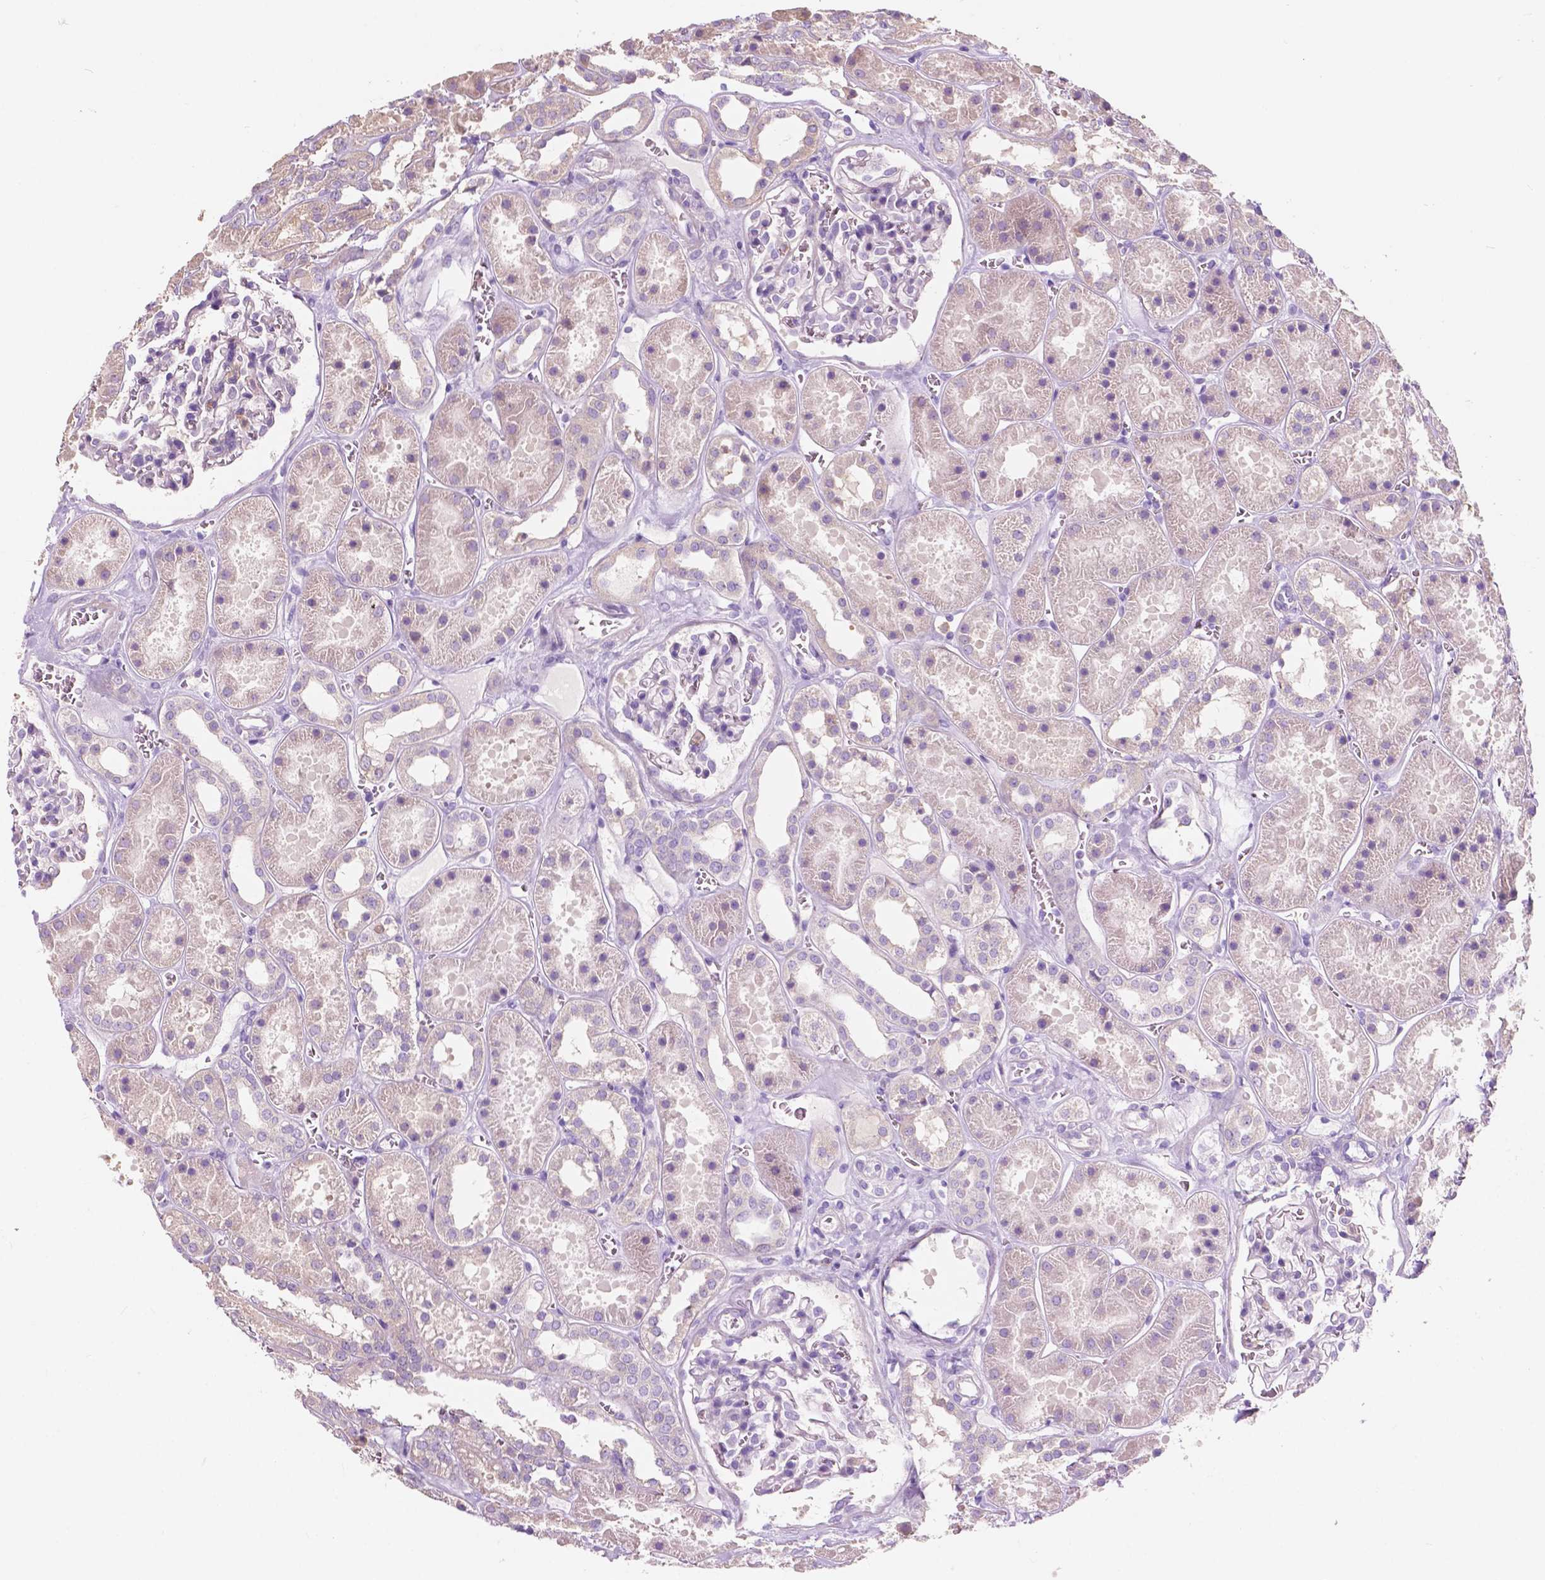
{"staining": {"intensity": "negative", "quantity": "none", "location": "none"}, "tissue": "kidney", "cell_type": "Cells in glomeruli", "image_type": "normal", "snomed": [{"axis": "morphology", "description": "Normal tissue, NOS"}, {"axis": "topography", "description": "Kidney"}], "caption": "The immunohistochemistry (IHC) photomicrograph has no significant expression in cells in glomeruli of kidney.", "gene": "SEMA4A", "patient": {"sex": "female", "age": 41}}